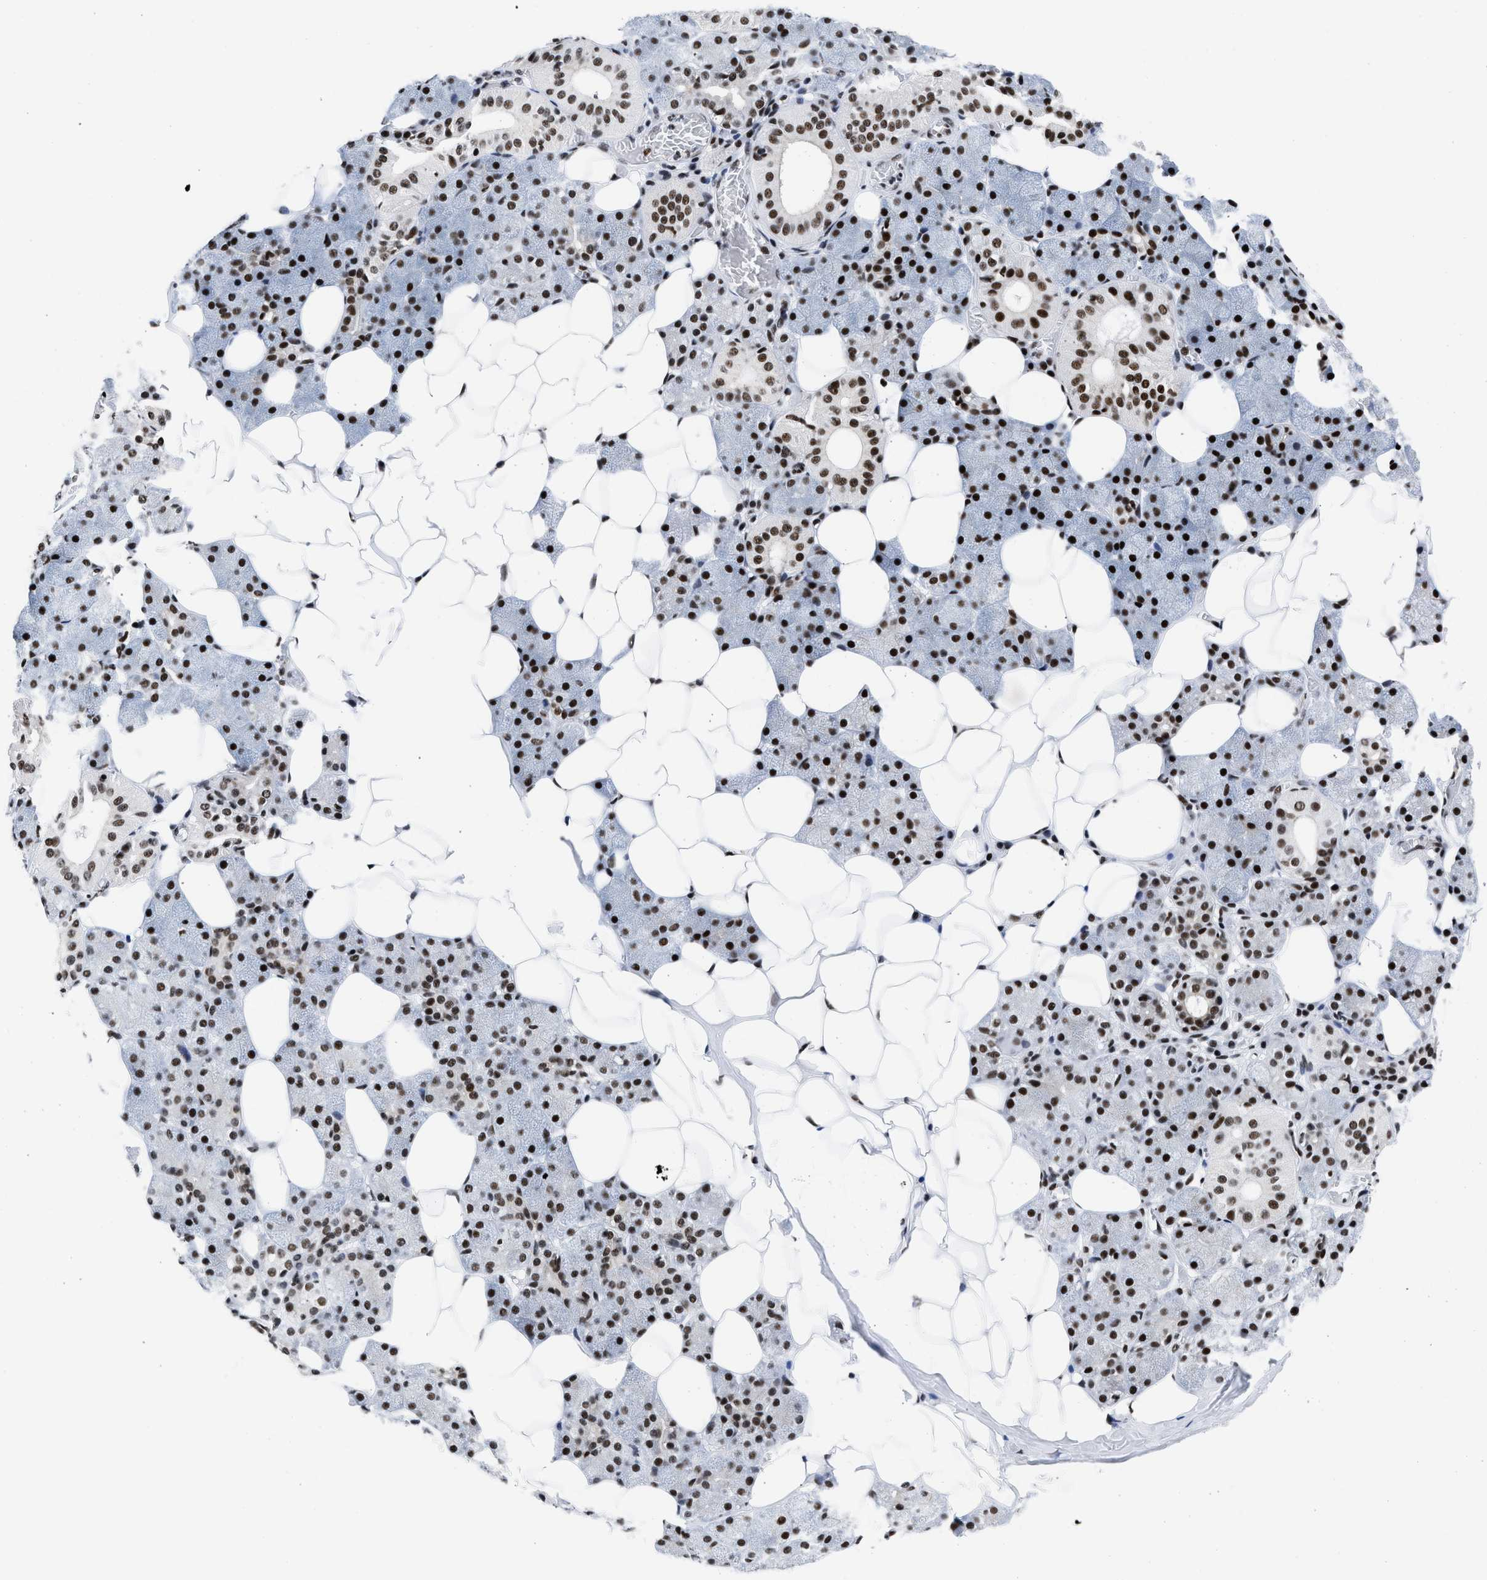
{"staining": {"intensity": "strong", "quantity": ">75%", "location": "nuclear"}, "tissue": "salivary gland", "cell_type": "Glandular cells", "image_type": "normal", "snomed": [{"axis": "morphology", "description": "Normal tissue, NOS"}, {"axis": "topography", "description": "Salivary gland"}], "caption": "Glandular cells show high levels of strong nuclear staining in approximately >75% of cells in unremarkable human salivary gland. (DAB (3,3'-diaminobenzidine) = brown stain, brightfield microscopy at high magnification).", "gene": "RBM8A", "patient": {"sex": "female", "age": 33}}